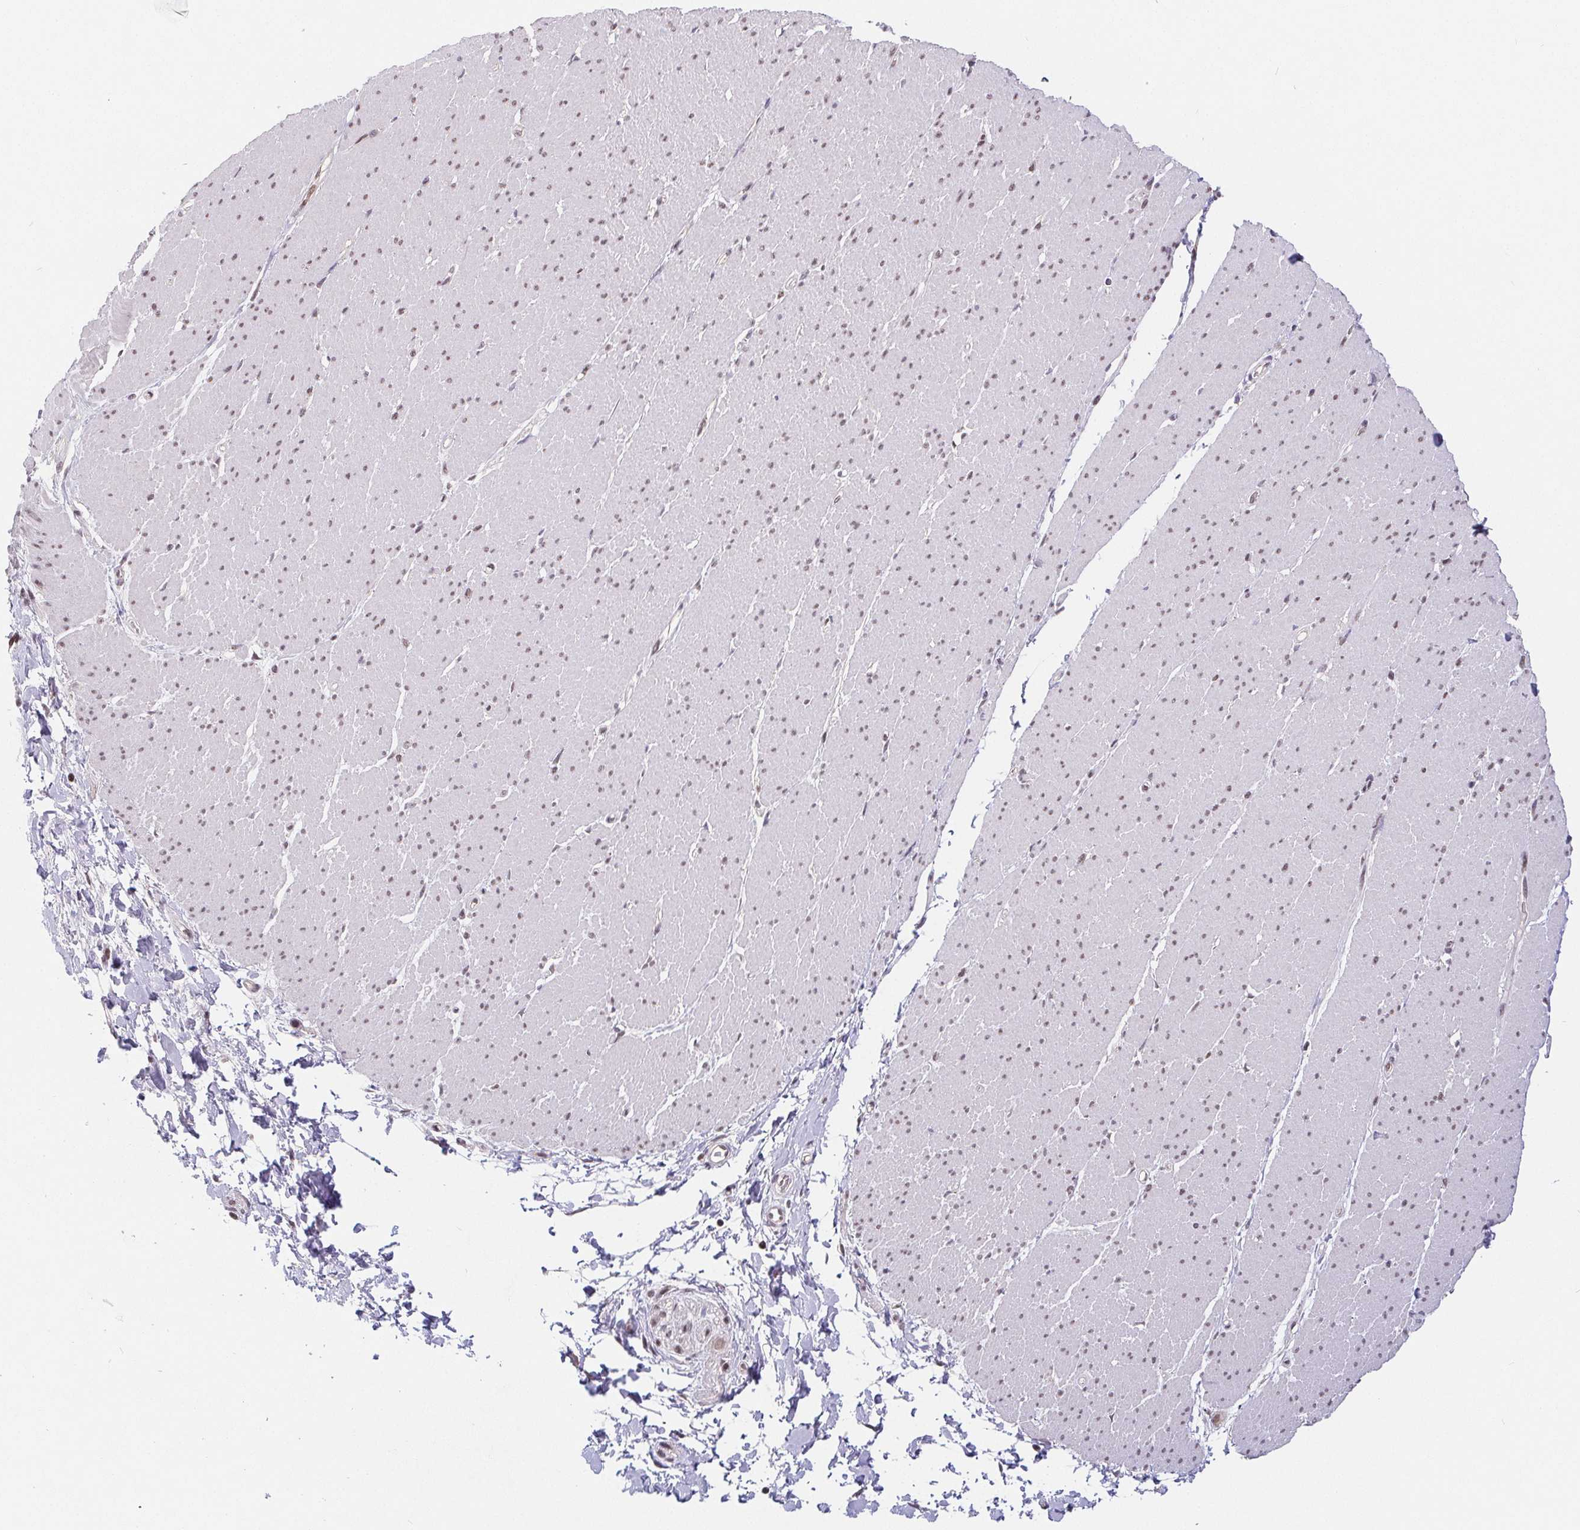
{"staining": {"intensity": "moderate", "quantity": "25%-75%", "location": "nuclear"}, "tissue": "smooth muscle", "cell_type": "Smooth muscle cells", "image_type": "normal", "snomed": [{"axis": "morphology", "description": "Normal tissue, NOS"}, {"axis": "topography", "description": "Smooth muscle"}, {"axis": "topography", "description": "Rectum"}], "caption": "DAB (3,3'-diaminobenzidine) immunohistochemical staining of benign smooth muscle demonstrates moderate nuclear protein positivity in about 25%-75% of smooth muscle cells.", "gene": "POU2F1", "patient": {"sex": "male", "age": 53}}